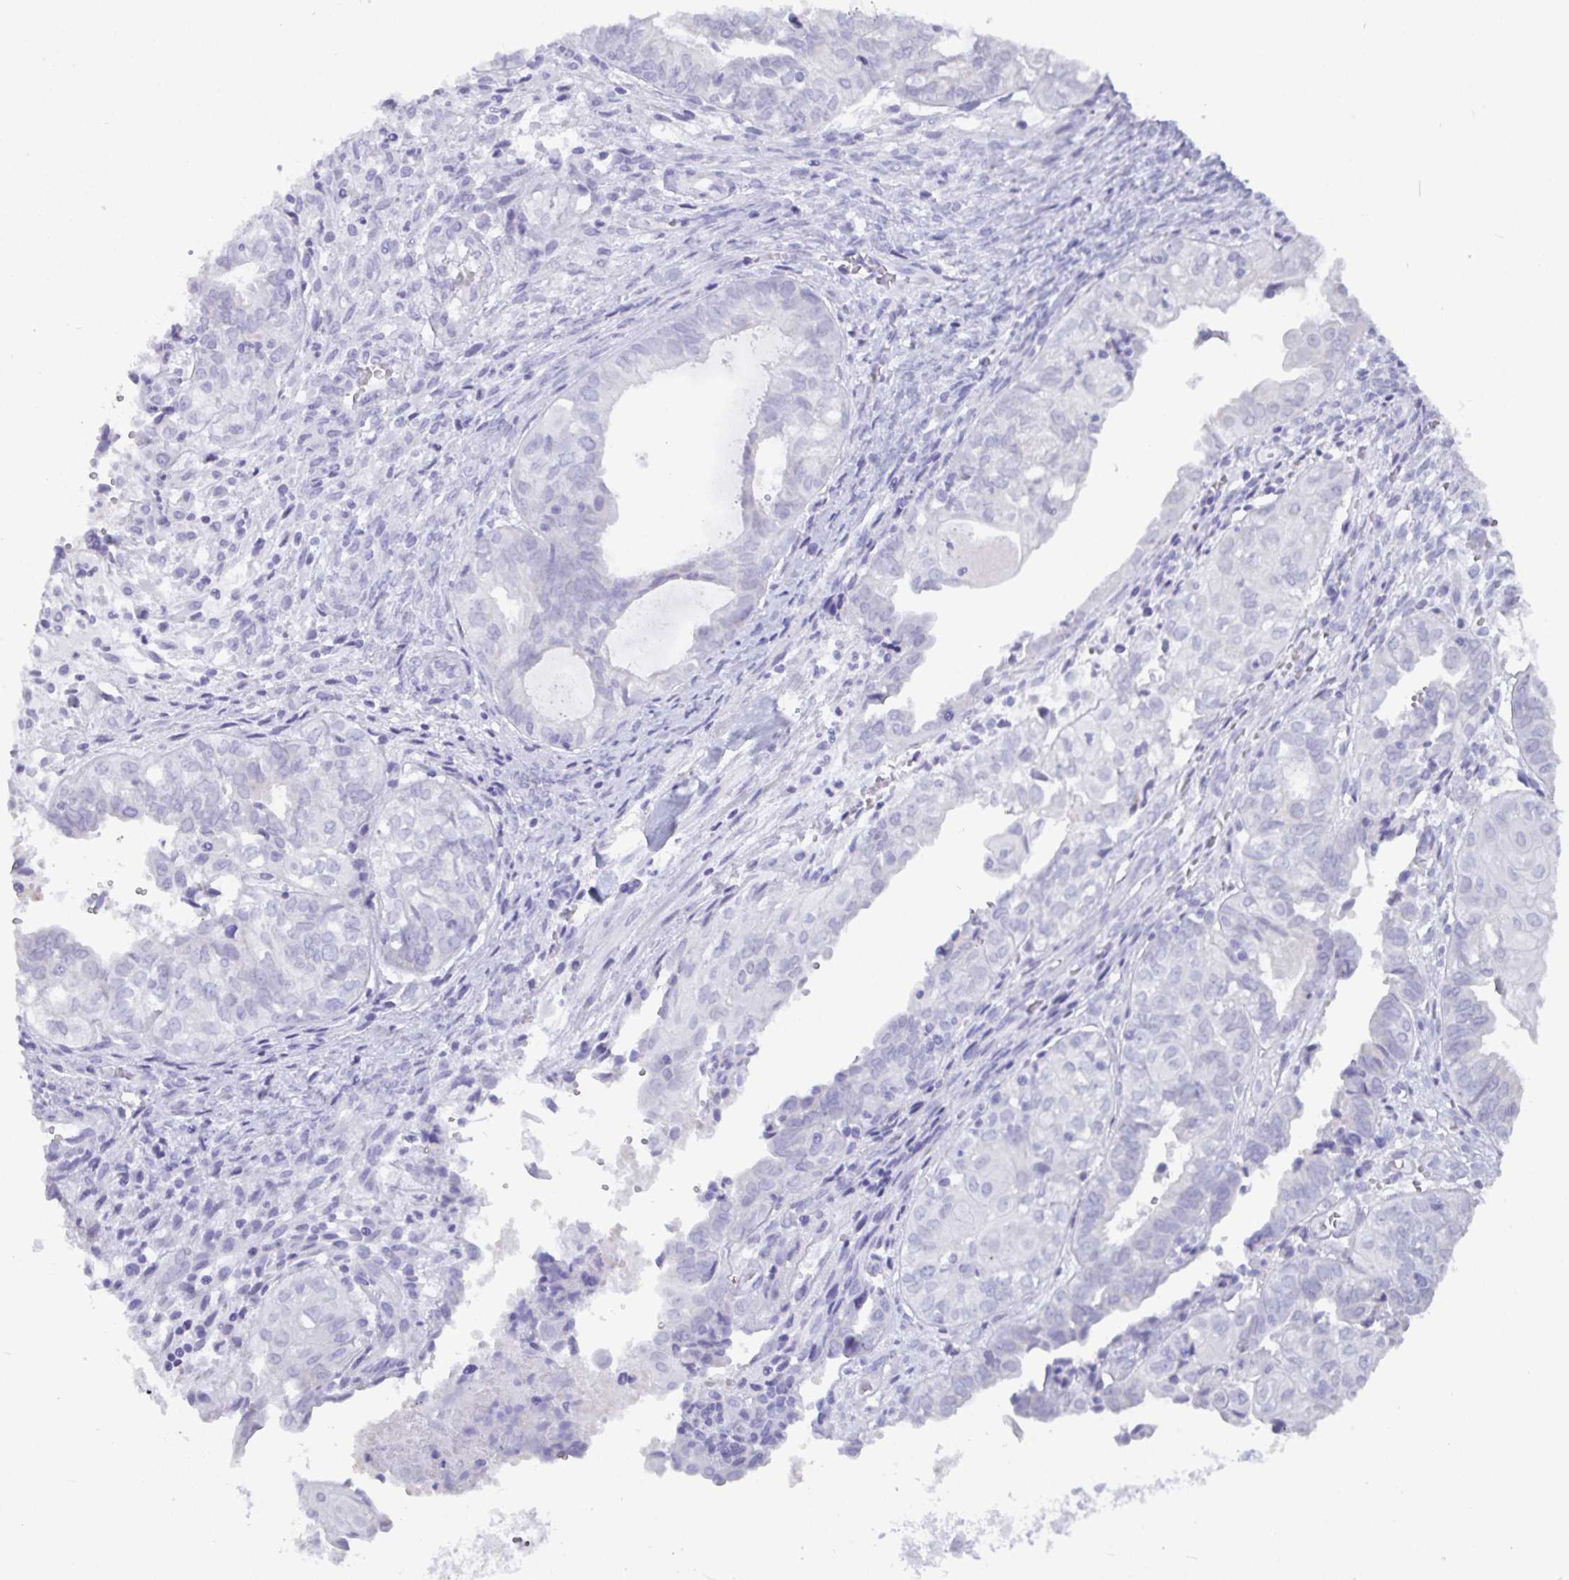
{"staining": {"intensity": "negative", "quantity": "none", "location": "none"}, "tissue": "ovarian cancer", "cell_type": "Tumor cells", "image_type": "cancer", "snomed": [{"axis": "morphology", "description": "Carcinoma, endometroid"}, {"axis": "topography", "description": "Ovary"}], "caption": "Protein analysis of ovarian endometroid carcinoma displays no significant positivity in tumor cells.", "gene": "C4orf33", "patient": {"sex": "female", "age": 64}}